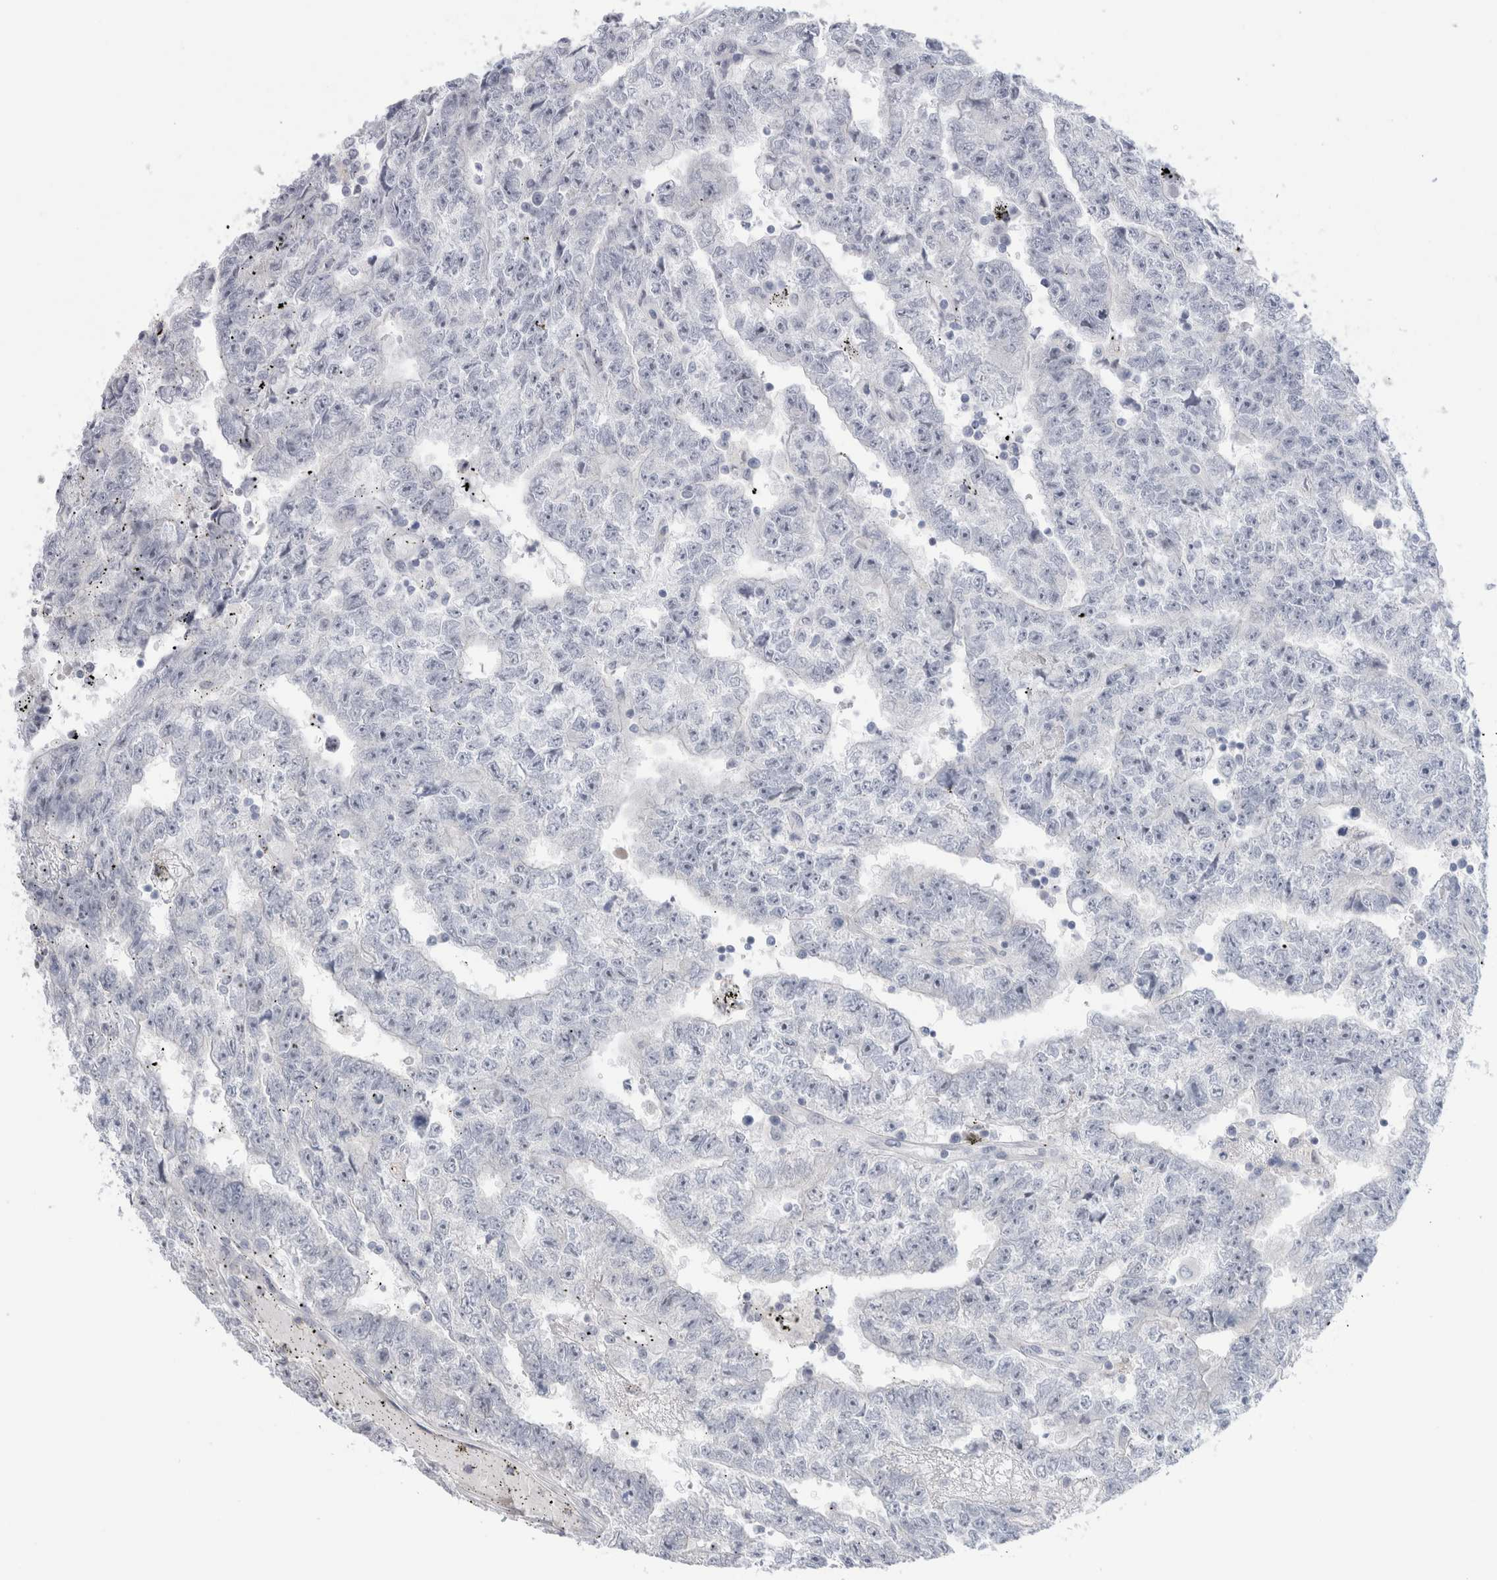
{"staining": {"intensity": "negative", "quantity": "none", "location": "none"}, "tissue": "testis cancer", "cell_type": "Tumor cells", "image_type": "cancer", "snomed": [{"axis": "morphology", "description": "Carcinoma, Embryonal, NOS"}, {"axis": "topography", "description": "Testis"}], "caption": "DAB (3,3'-diaminobenzidine) immunohistochemical staining of human testis cancer (embryonal carcinoma) demonstrates no significant staining in tumor cells.", "gene": "ANKMY1", "patient": {"sex": "male", "age": 25}}